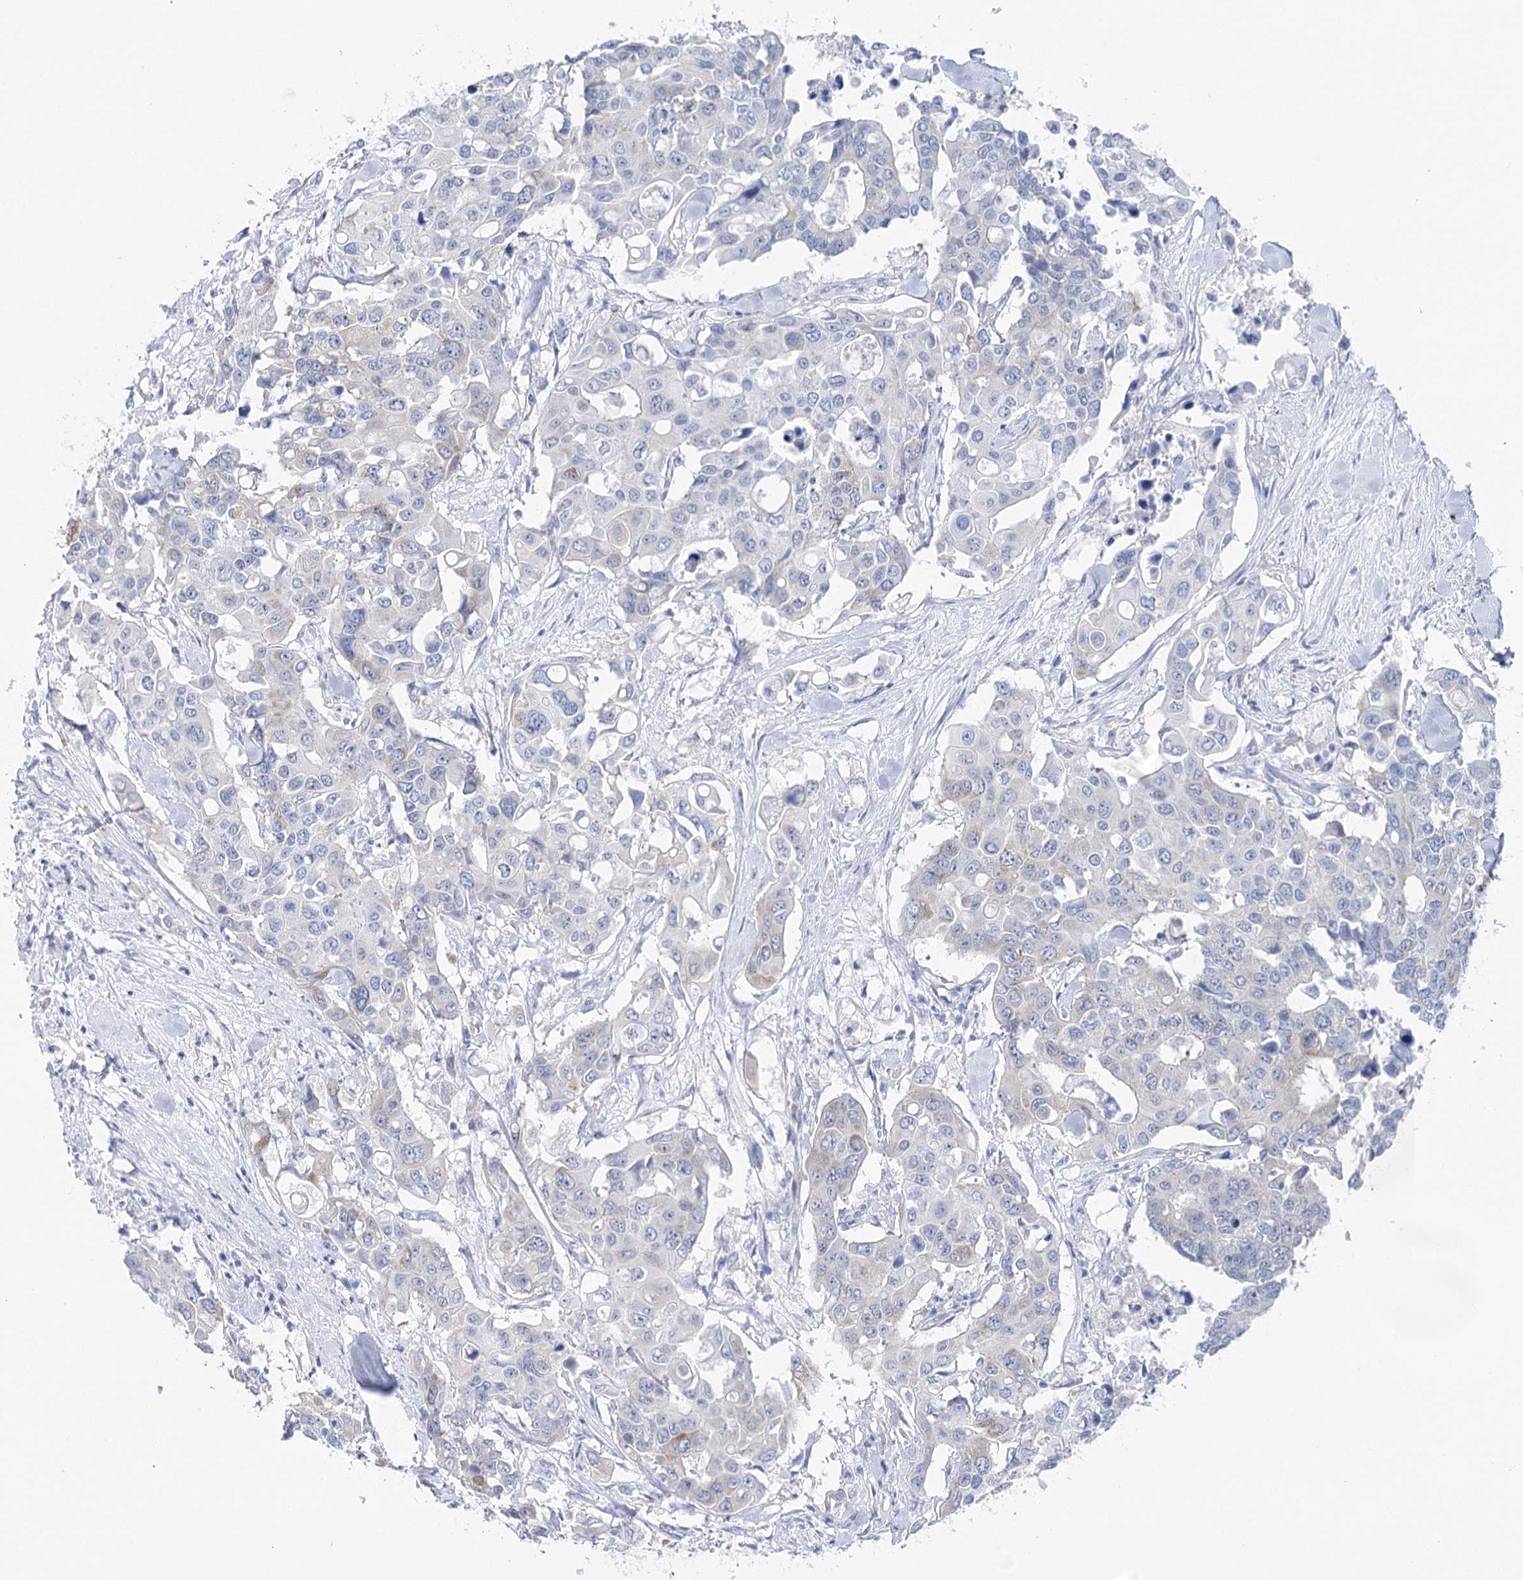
{"staining": {"intensity": "negative", "quantity": "none", "location": "none"}, "tissue": "colorectal cancer", "cell_type": "Tumor cells", "image_type": "cancer", "snomed": [{"axis": "morphology", "description": "Adenocarcinoma, NOS"}, {"axis": "topography", "description": "Colon"}], "caption": "Tumor cells are negative for brown protein staining in colorectal cancer.", "gene": "CSN3", "patient": {"sex": "male", "age": 77}}